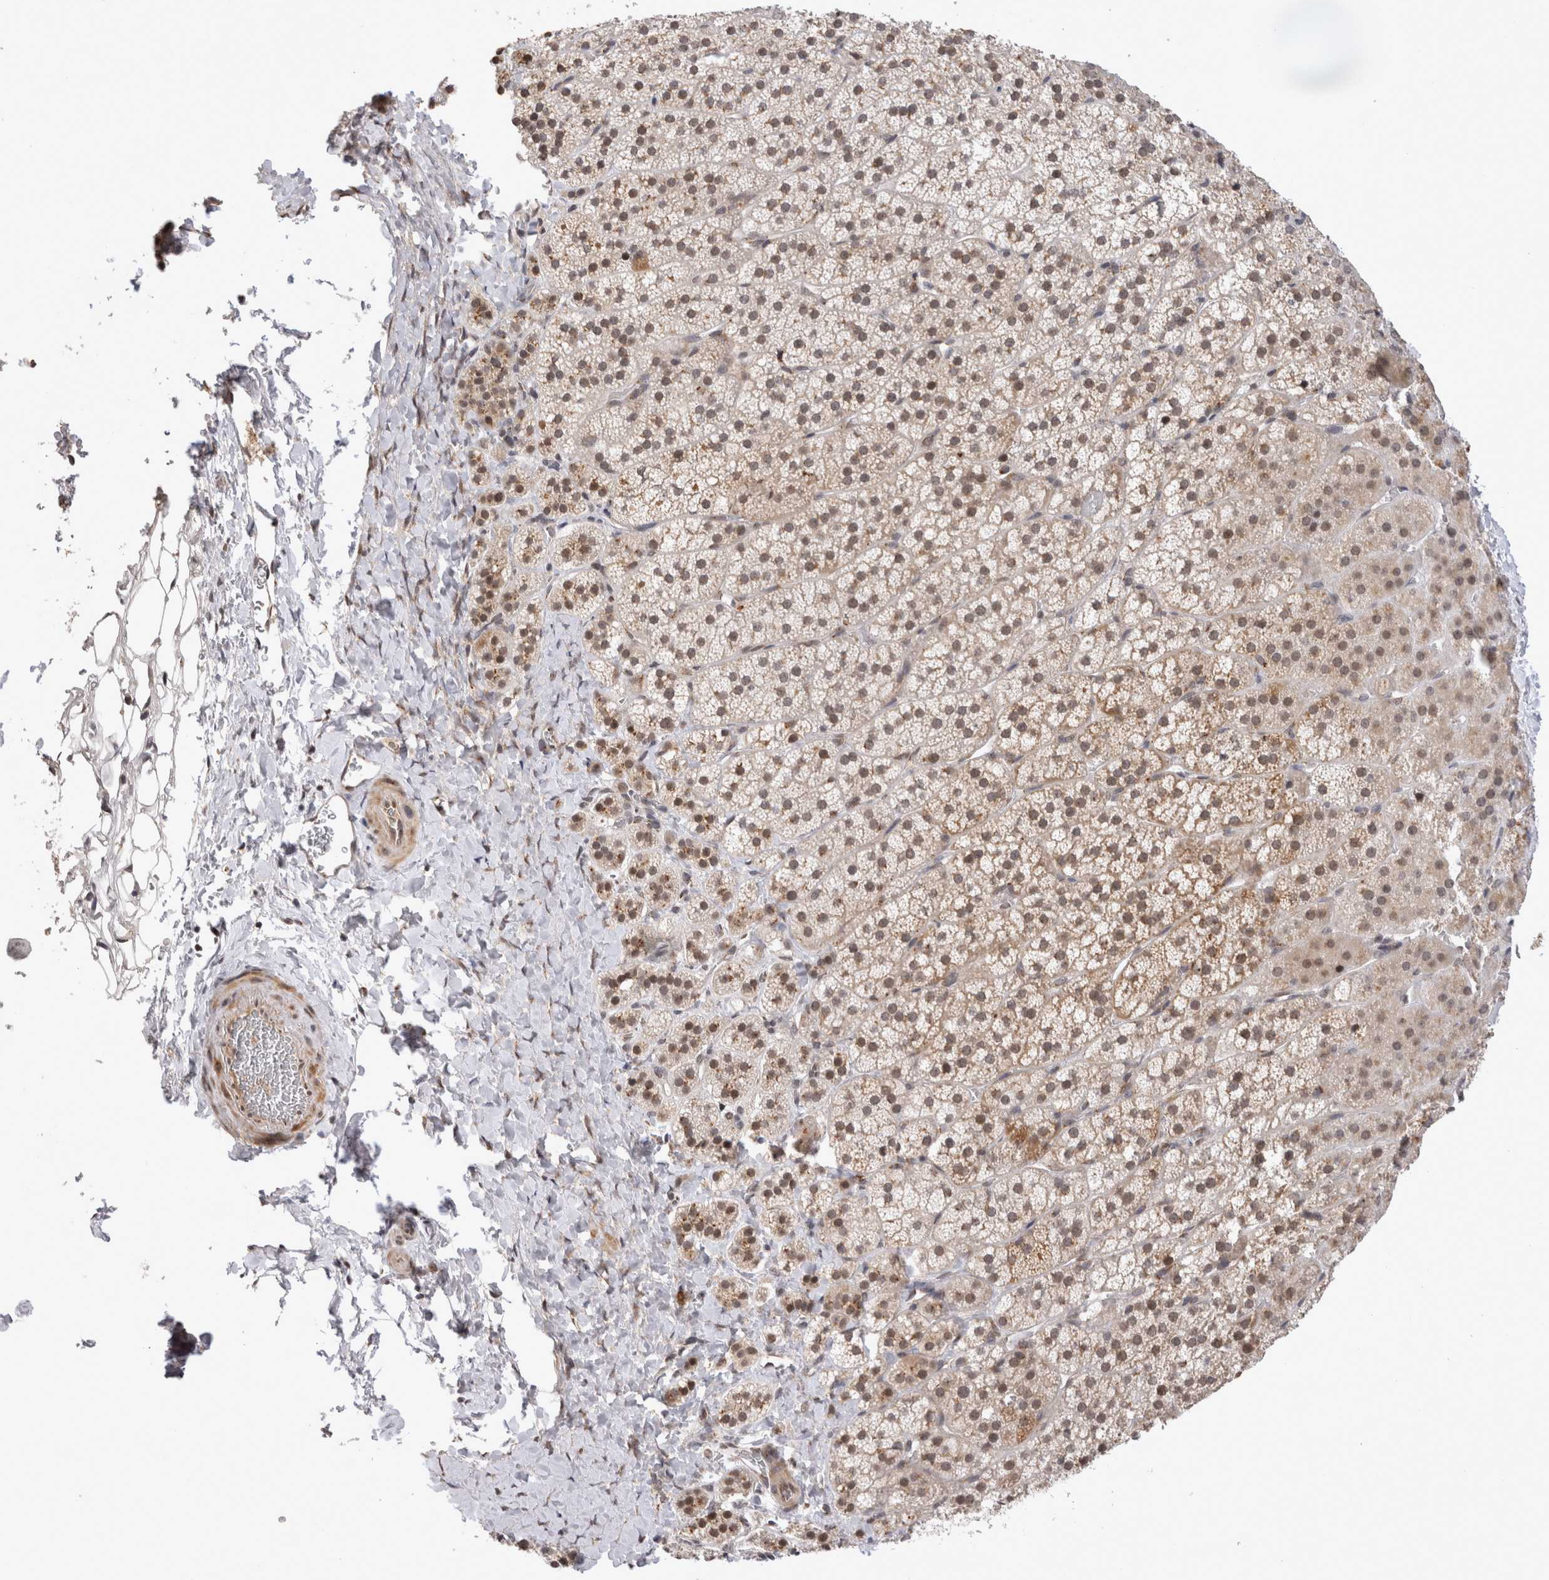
{"staining": {"intensity": "moderate", "quantity": ">75%", "location": "nuclear"}, "tissue": "adrenal gland", "cell_type": "Glandular cells", "image_type": "normal", "snomed": [{"axis": "morphology", "description": "Normal tissue, NOS"}, {"axis": "topography", "description": "Adrenal gland"}], "caption": "Human adrenal gland stained with a brown dye reveals moderate nuclear positive expression in approximately >75% of glandular cells.", "gene": "TMEM65", "patient": {"sex": "female", "age": 44}}